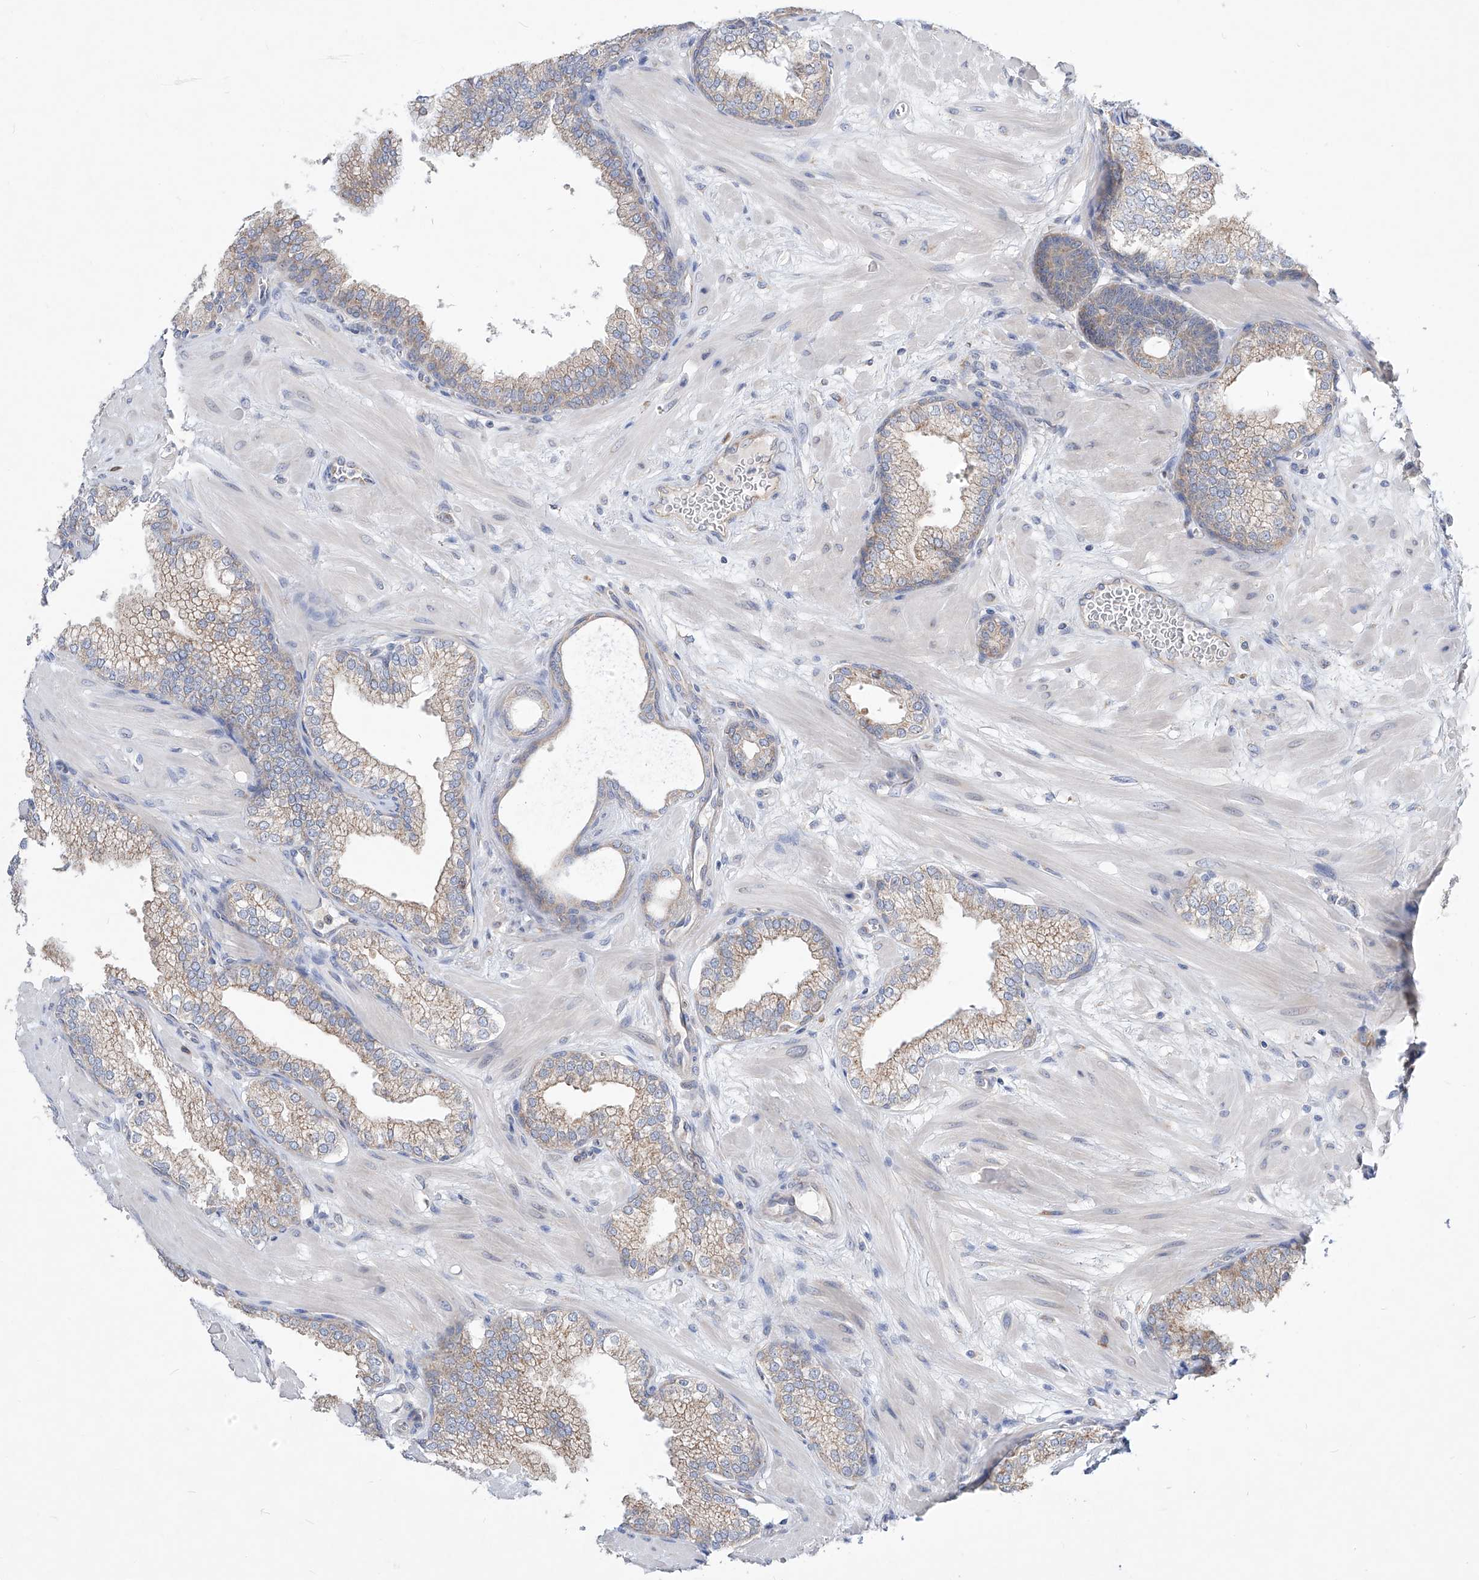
{"staining": {"intensity": "moderate", "quantity": ">75%", "location": "cytoplasmic/membranous"}, "tissue": "prostate", "cell_type": "Glandular cells", "image_type": "normal", "snomed": [{"axis": "morphology", "description": "Normal tissue, NOS"}, {"axis": "morphology", "description": "Urothelial carcinoma, Low grade"}, {"axis": "topography", "description": "Urinary bladder"}, {"axis": "topography", "description": "Prostate"}], "caption": "Moderate cytoplasmic/membranous positivity for a protein is identified in about >75% of glandular cells of benign prostate using immunohistochemistry.", "gene": "UFL1", "patient": {"sex": "male", "age": 60}}